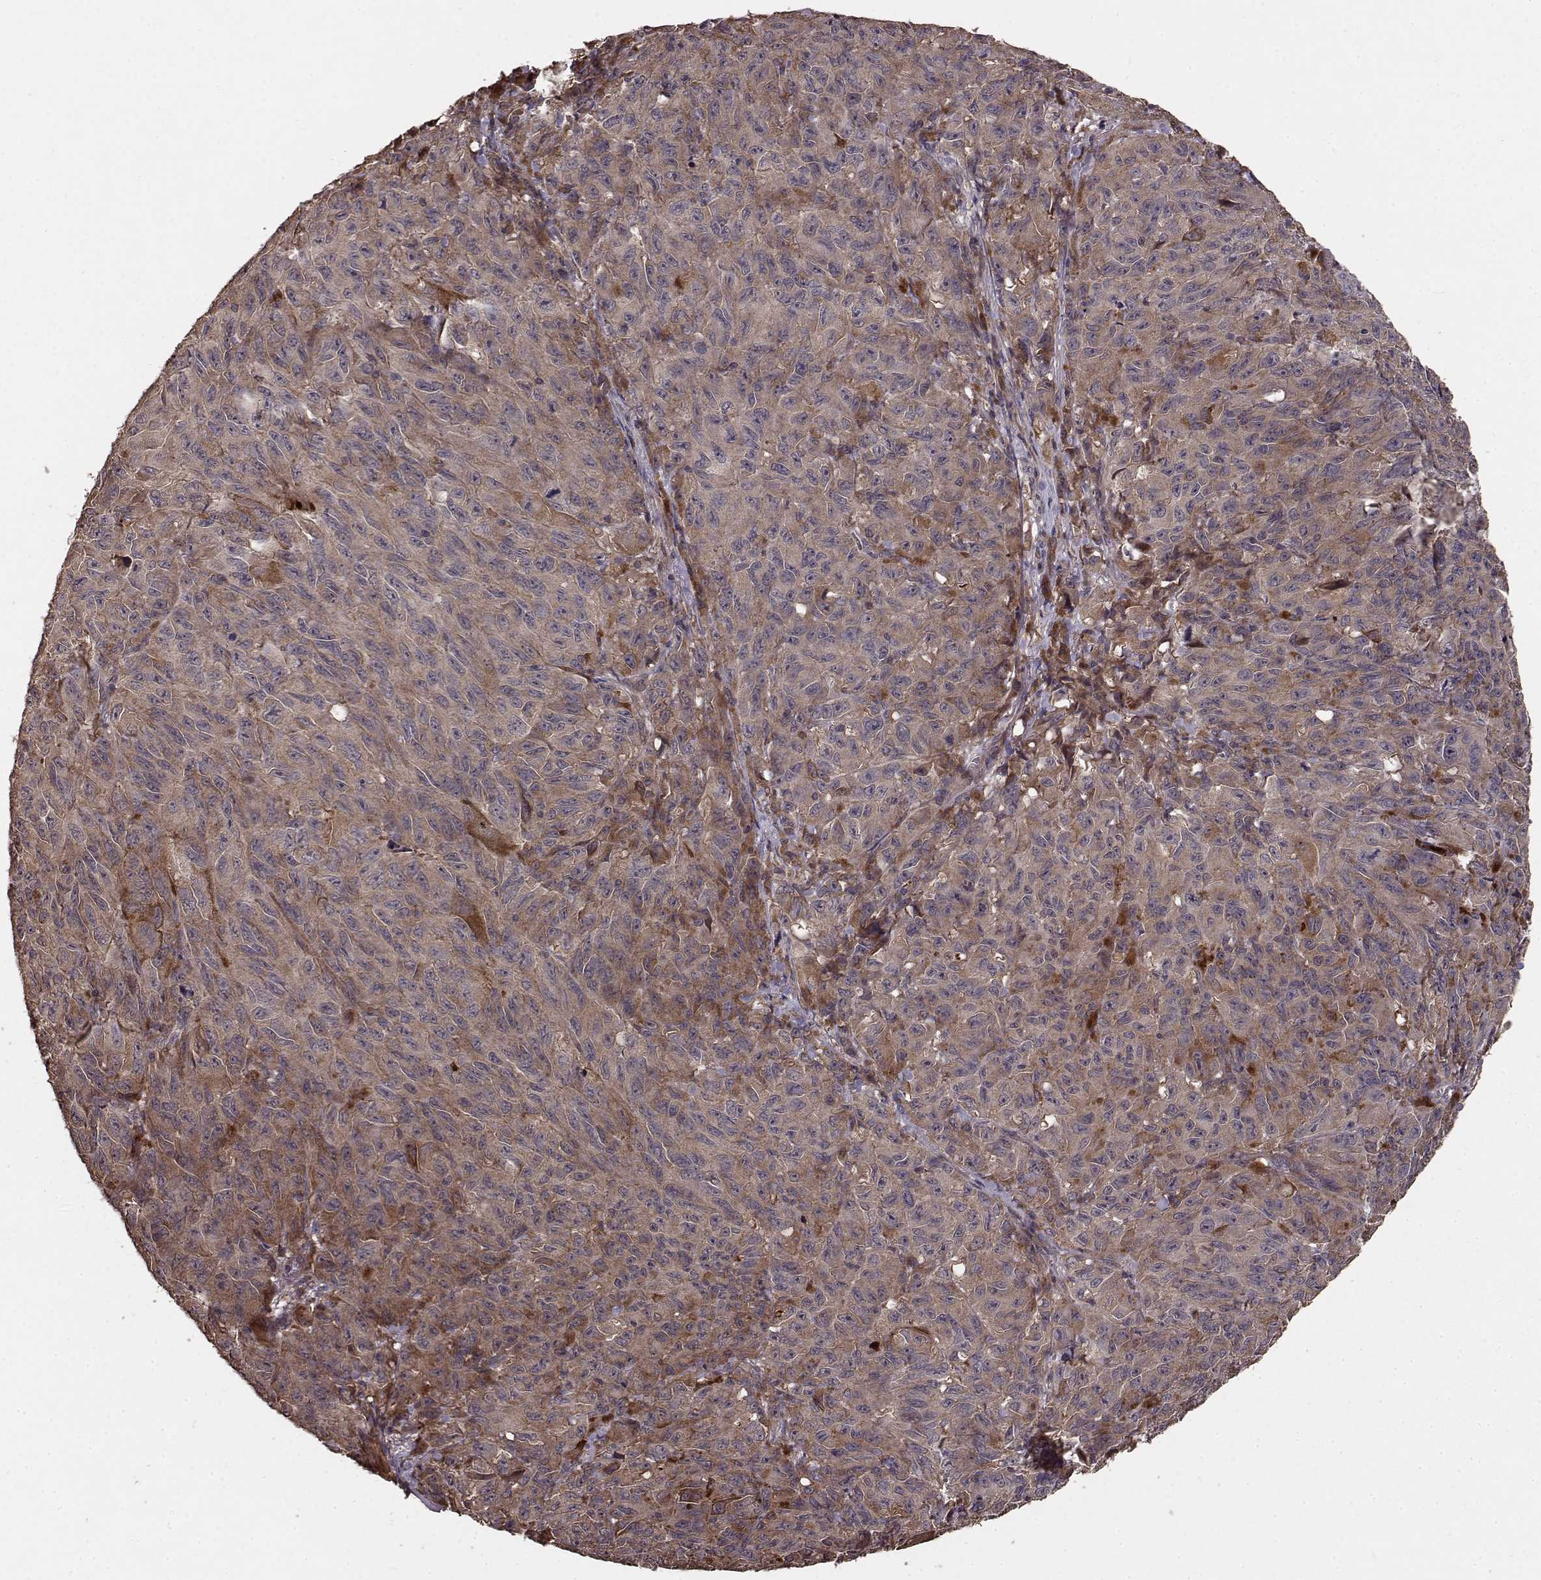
{"staining": {"intensity": "moderate", "quantity": "25%-75%", "location": "cytoplasmic/membranous"}, "tissue": "melanoma", "cell_type": "Tumor cells", "image_type": "cancer", "snomed": [{"axis": "morphology", "description": "Malignant melanoma, NOS"}, {"axis": "topography", "description": "Vulva, labia, clitoris and Bartholin´s gland, NO"}], "caption": "Moderate cytoplasmic/membranous positivity for a protein is present in approximately 25%-75% of tumor cells of melanoma using IHC.", "gene": "USP15", "patient": {"sex": "female", "age": 75}}